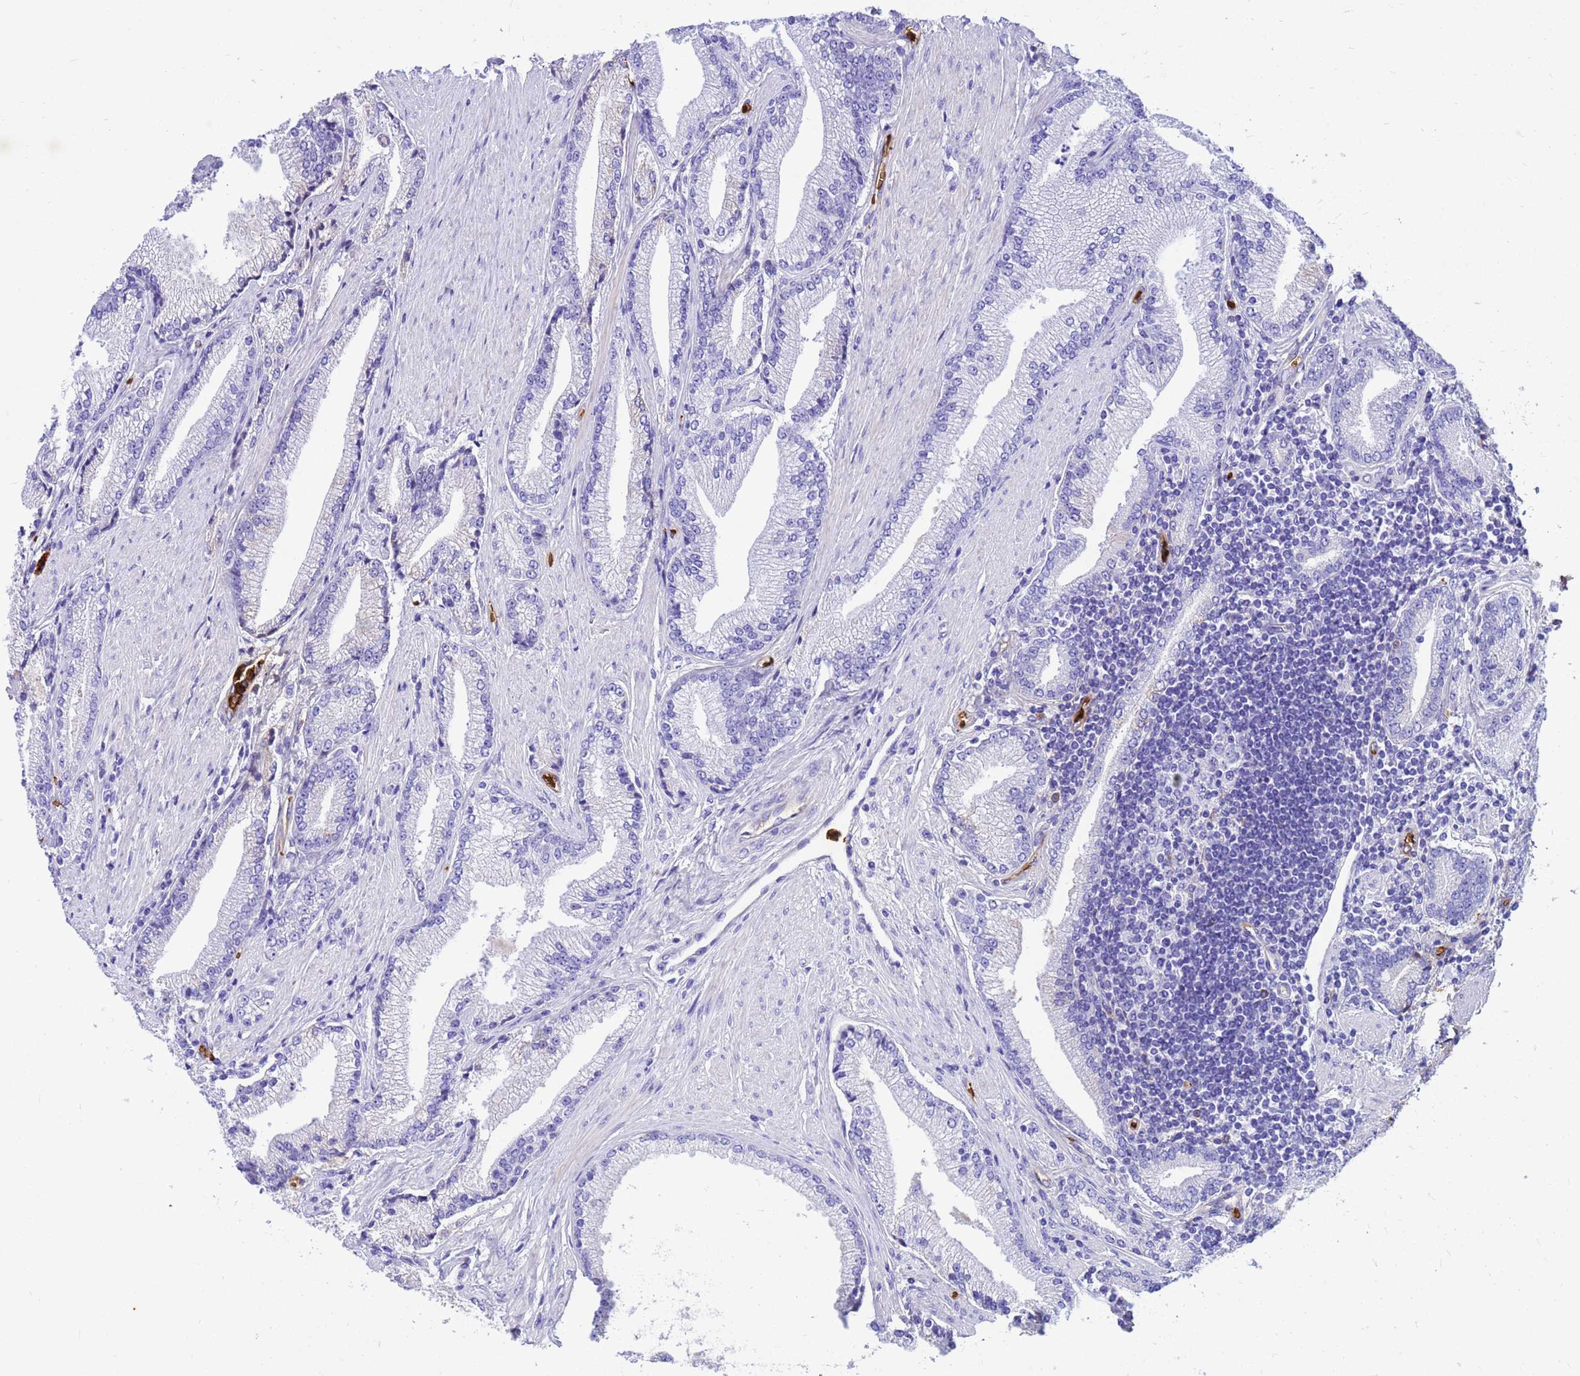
{"staining": {"intensity": "negative", "quantity": "none", "location": "none"}, "tissue": "prostate cancer", "cell_type": "Tumor cells", "image_type": "cancer", "snomed": [{"axis": "morphology", "description": "Adenocarcinoma, High grade"}, {"axis": "topography", "description": "Prostate"}], "caption": "High magnification brightfield microscopy of high-grade adenocarcinoma (prostate) stained with DAB (brown) and counterstained with hematoxylin (blue): tumor cells show no significant staining.", "gene": "HBA2", "patient": {"sex": "male", "age": 67}}